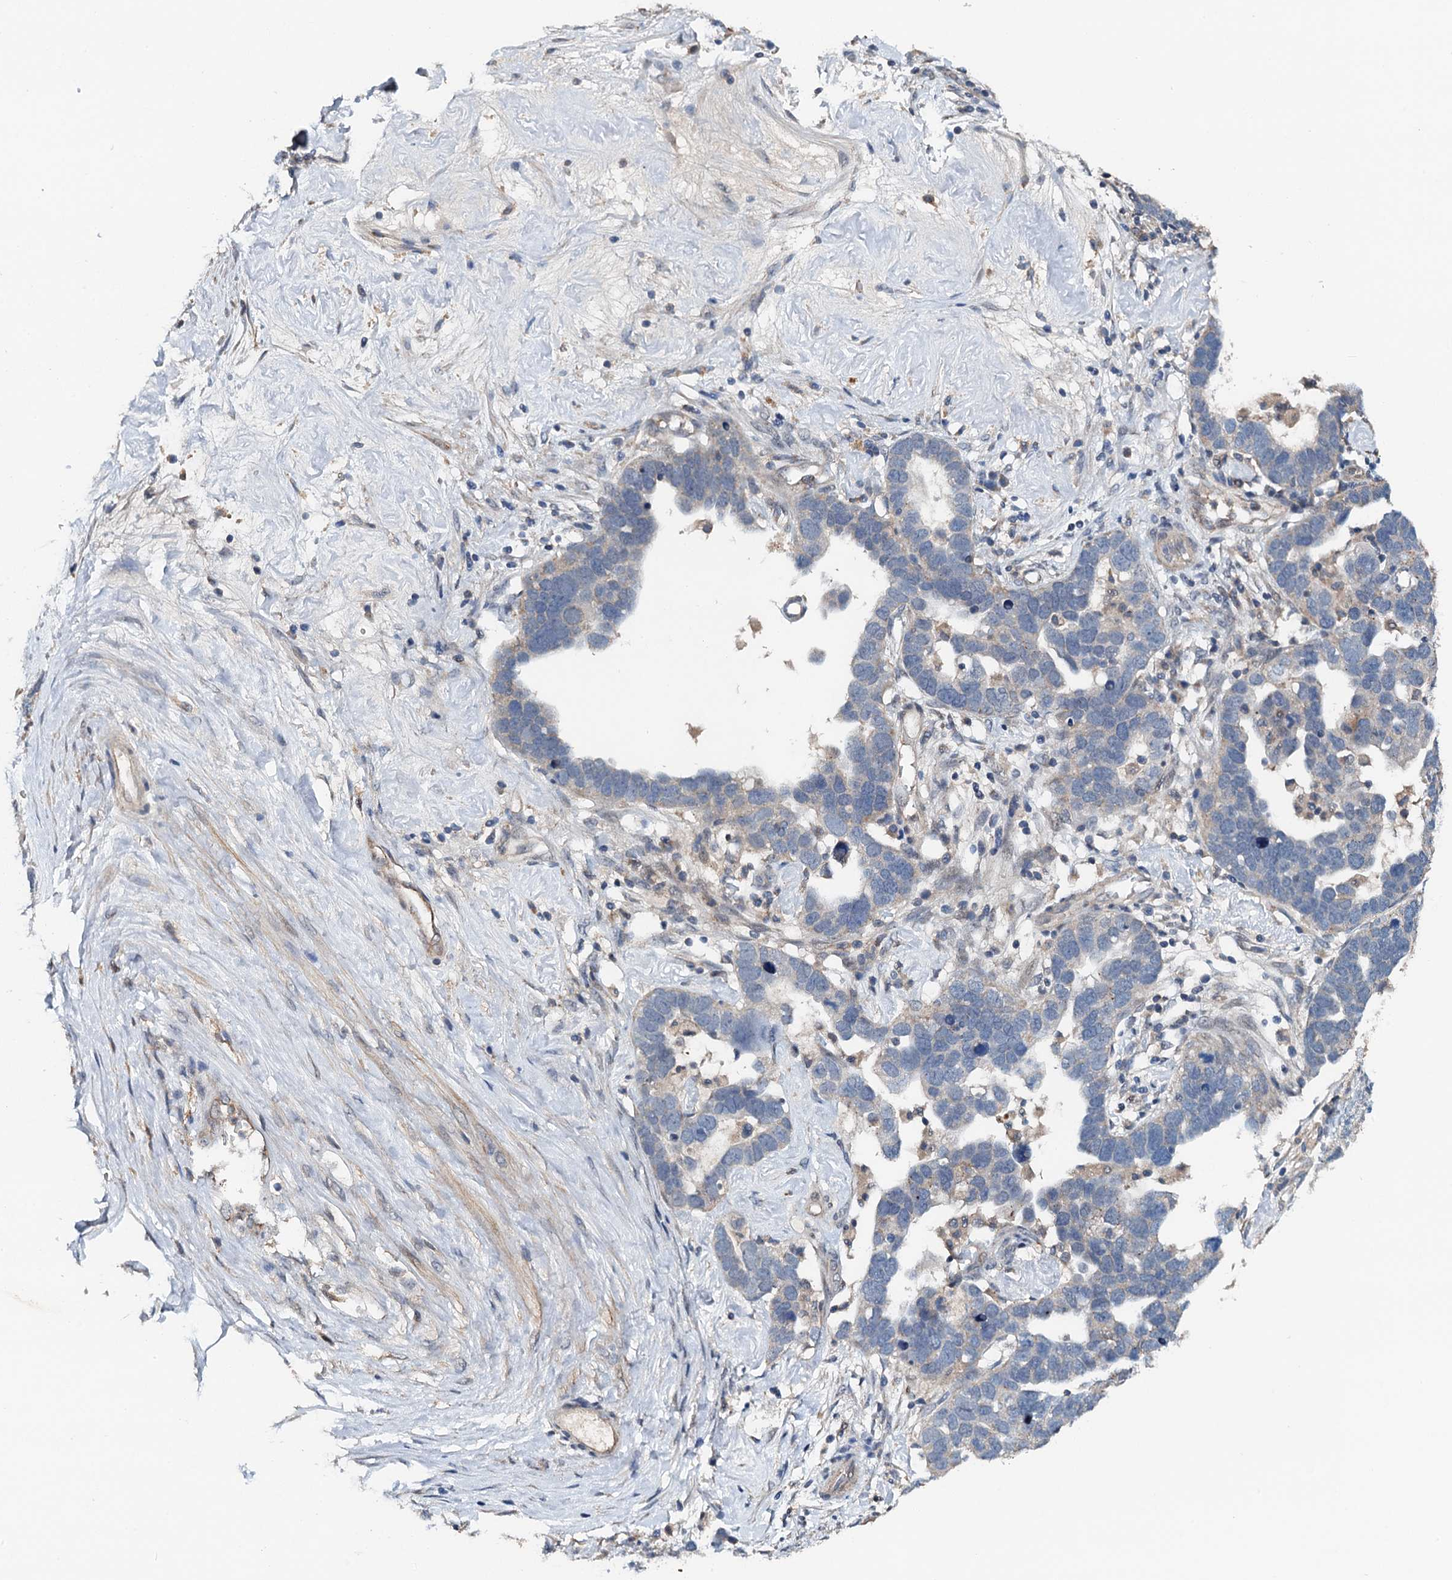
{"staining": {"intensity": "negative", "quantity": "none", "location": "none"}, "tissue": "ovarian cancer", "cell_type": "Tumor cells", "image_type": "cancer", "snomed": [{"axis": "morphology", "description": "Cystadenocarcinoma, serous, NOS"}, {"axis": "topography", "description": "Ovary"}], "caption": "This is a photomicrograph of IHC staining of ovarian cancer, which shows no positivity in tumor cells. Brightfield microscopy of immunohistochemistry stained with DAB (brown) and hematoxylin (blue), captured at high magnification.", "gene": "ZNF606", "patient": {"sex": "female", "age": 54}}